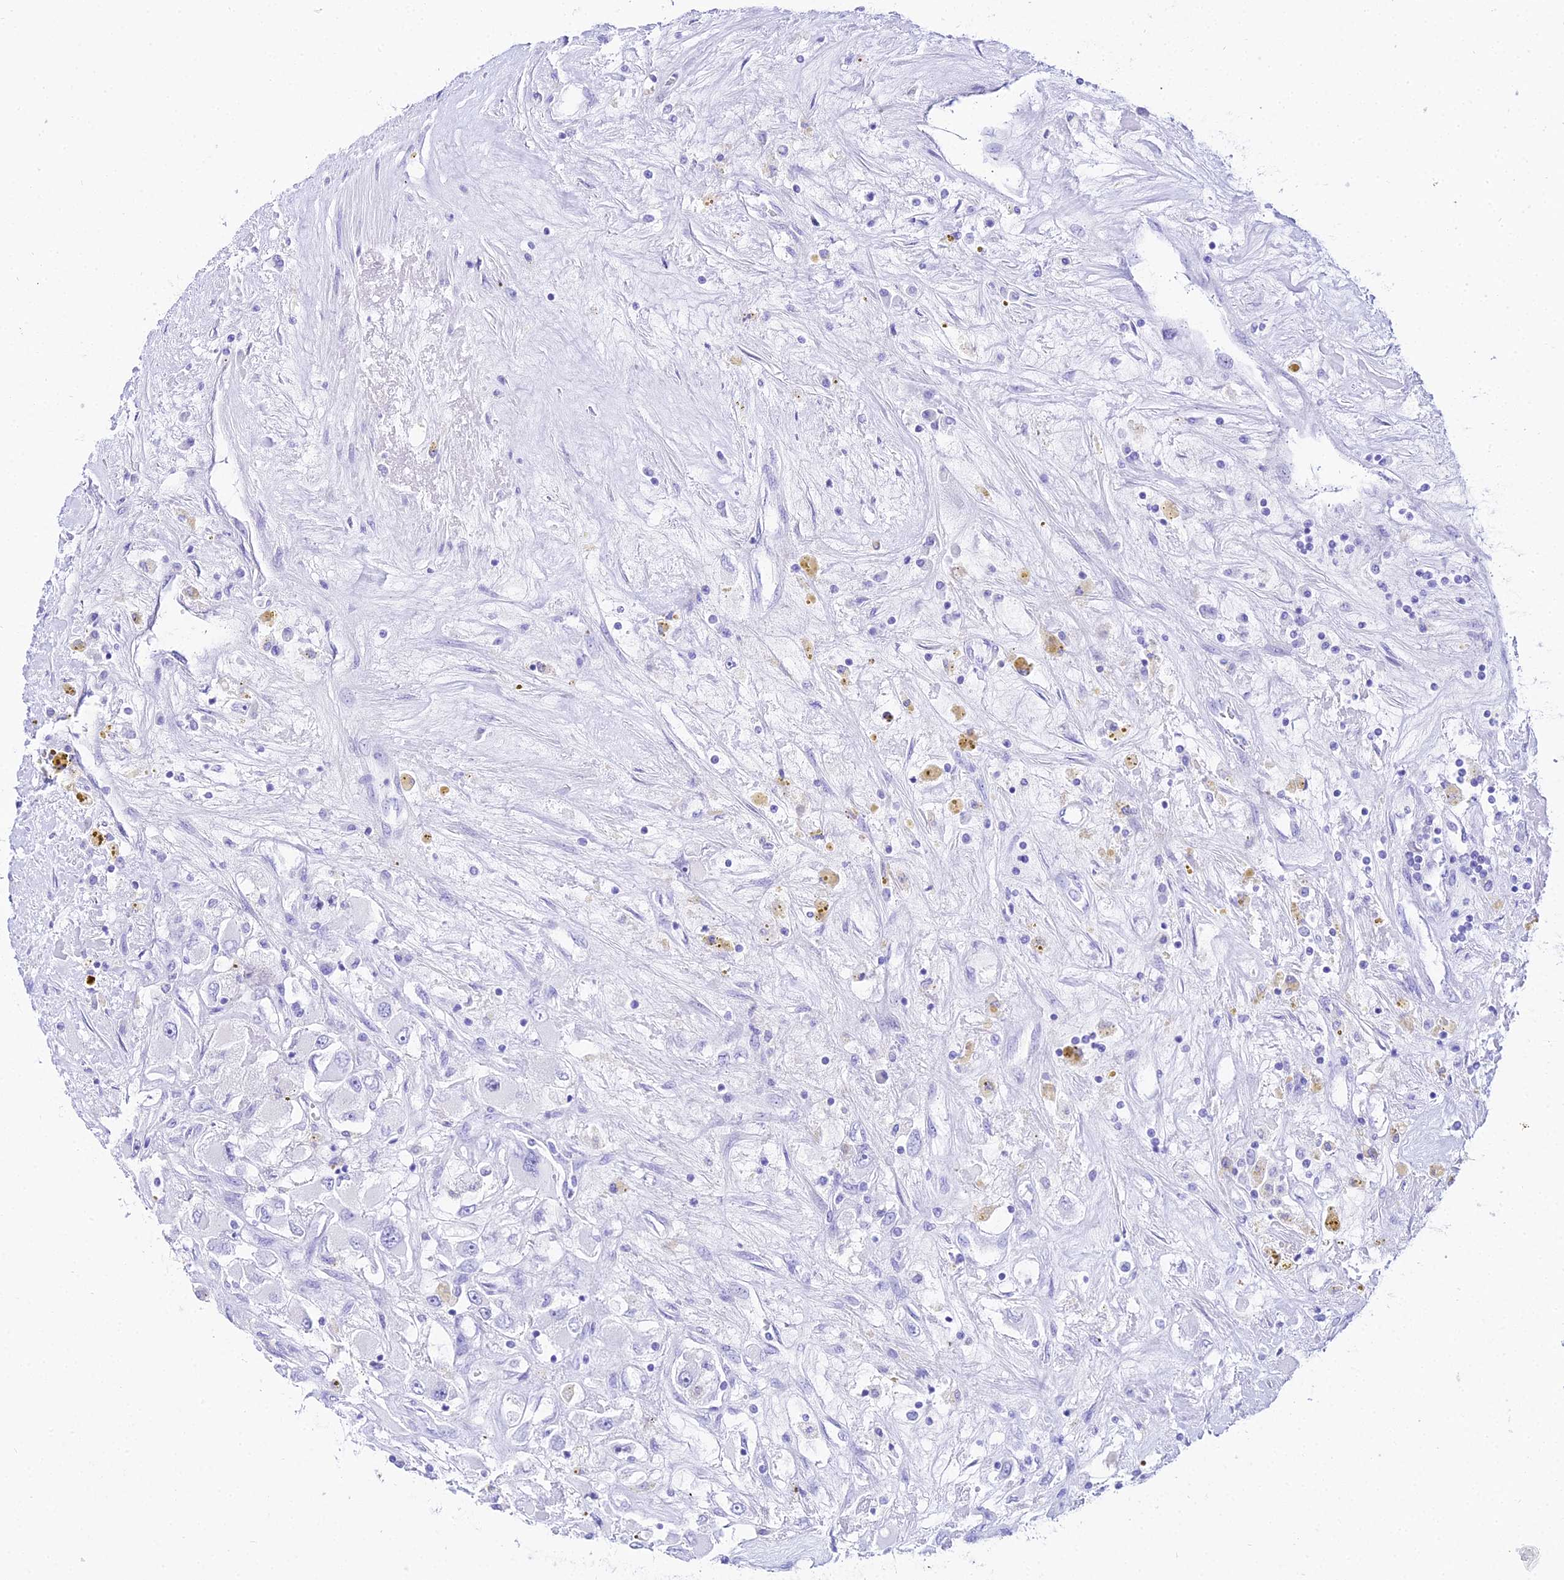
{"staining": {"intensity": "negative", "quantity": "none", "location": "none"}, "tissue": "renal cancer", "cell_type": "Tumor cells", "image_type": "cancer", "snomed": [{"axis": "morphology", "description": "Adenocarcinoma, NOS"}, {"axis": "topography", "description": "Kidney"}], "caption": "Immunohistochemistry image of neoplastic tissue: renal cancer (adenocarcinoma) stained with DAB (3,3'-diaminobenzidine) reveals no significant protein expression in tumor cells.", "gene": "TRMT44", "patient": {"sex": "female", "age": 52}}